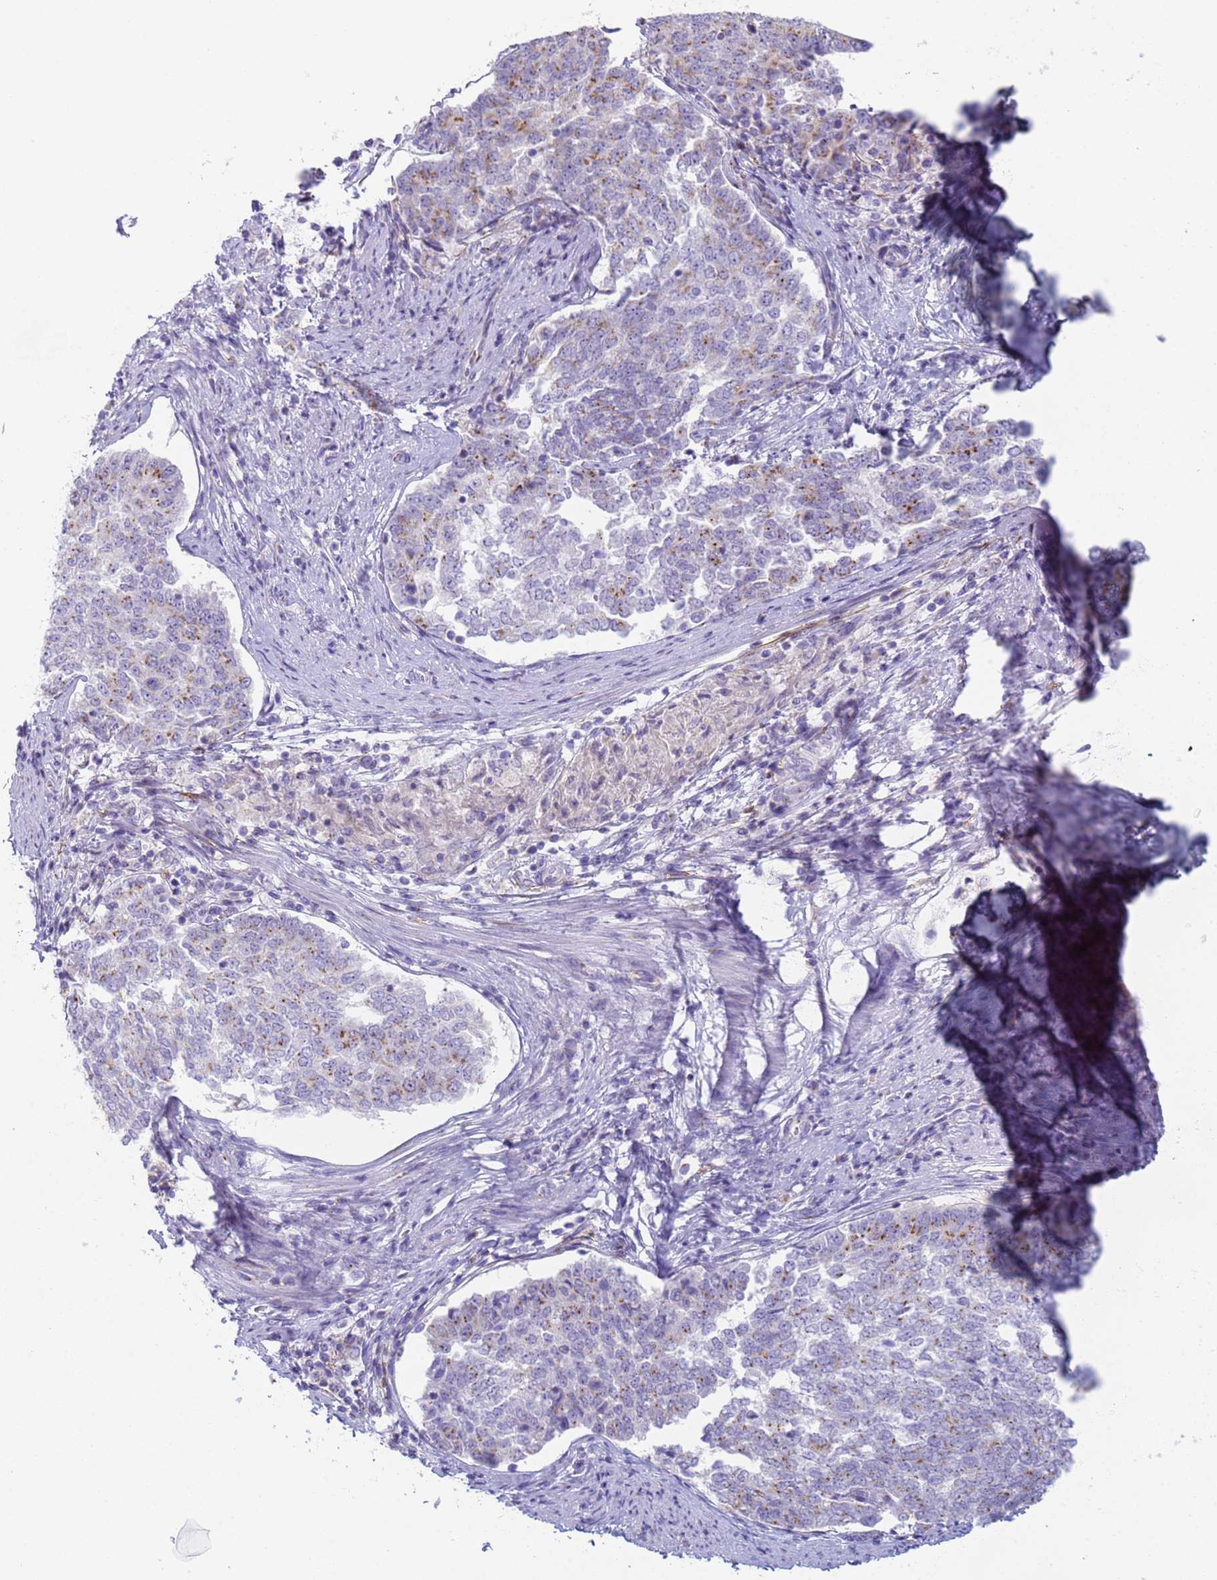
{"staining": {"intensity": "moderate", "quantity": "25%-75%", "location": "cytoplasmic/membranous"}, "tissue": "endometrial cancer", "cell_type": "Tumor cells", "image_type": "cancer", "snomed": [{"axis": "morphology", "description": "Adenocarcinoma, NOS"}, {"axis": "topography", "description": "Endometrium"}], "caption": "Immunohistochemical staining of adenocarcinoma (endometrial) displays medium levels of moderate cytoplasmic/membranous protein positivity in approximately 25%-75% of tumor cells.", "gene": "CR1", "patient": {"sex": "female", "age": 80}}